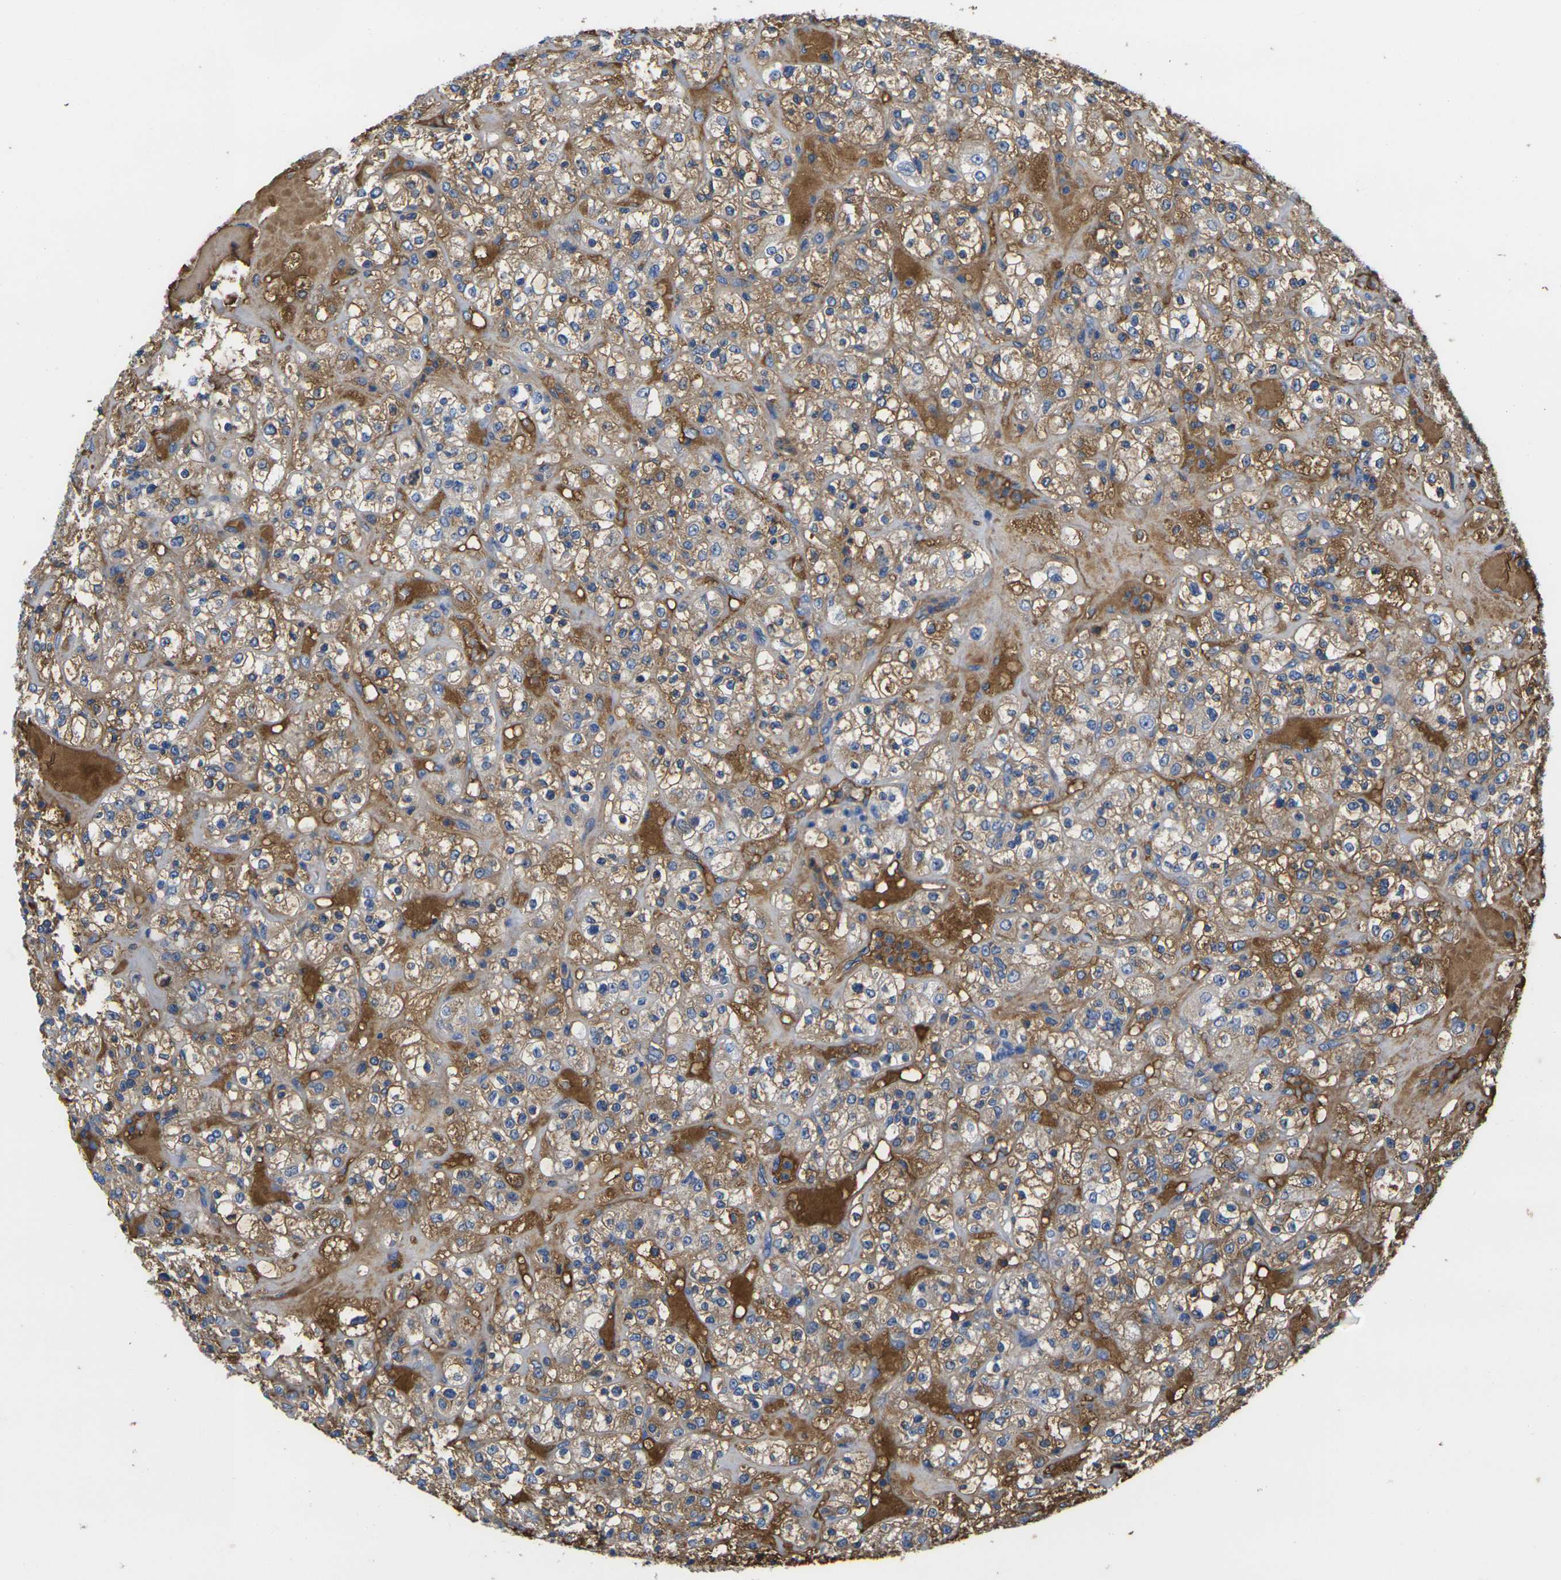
{"staining": {"intensity": "moderate", "quantity": ">75%", "location": "cytoplasmic/membranous"}, "tissue": "renal cancer", "cell_type": "Tumor cells", "image_type": "cancer", "snomed": [{"axis": "morphology", "description": "Normal tissue, NOS"}, {"axis": "morphology", "description": "Adenocarcinoma, NOS"}, {"axis": "topography", "description": "Kidney"}], "caption": "Renal adenocarcinoma stained with DAB immunohistochemistry demonstrates medium levels of moderate cytoplasmic/membranous expression in approximately >75% of tumor cells.", "gene": "GREM2", "patient": {"sex": "female", "age": 72}}